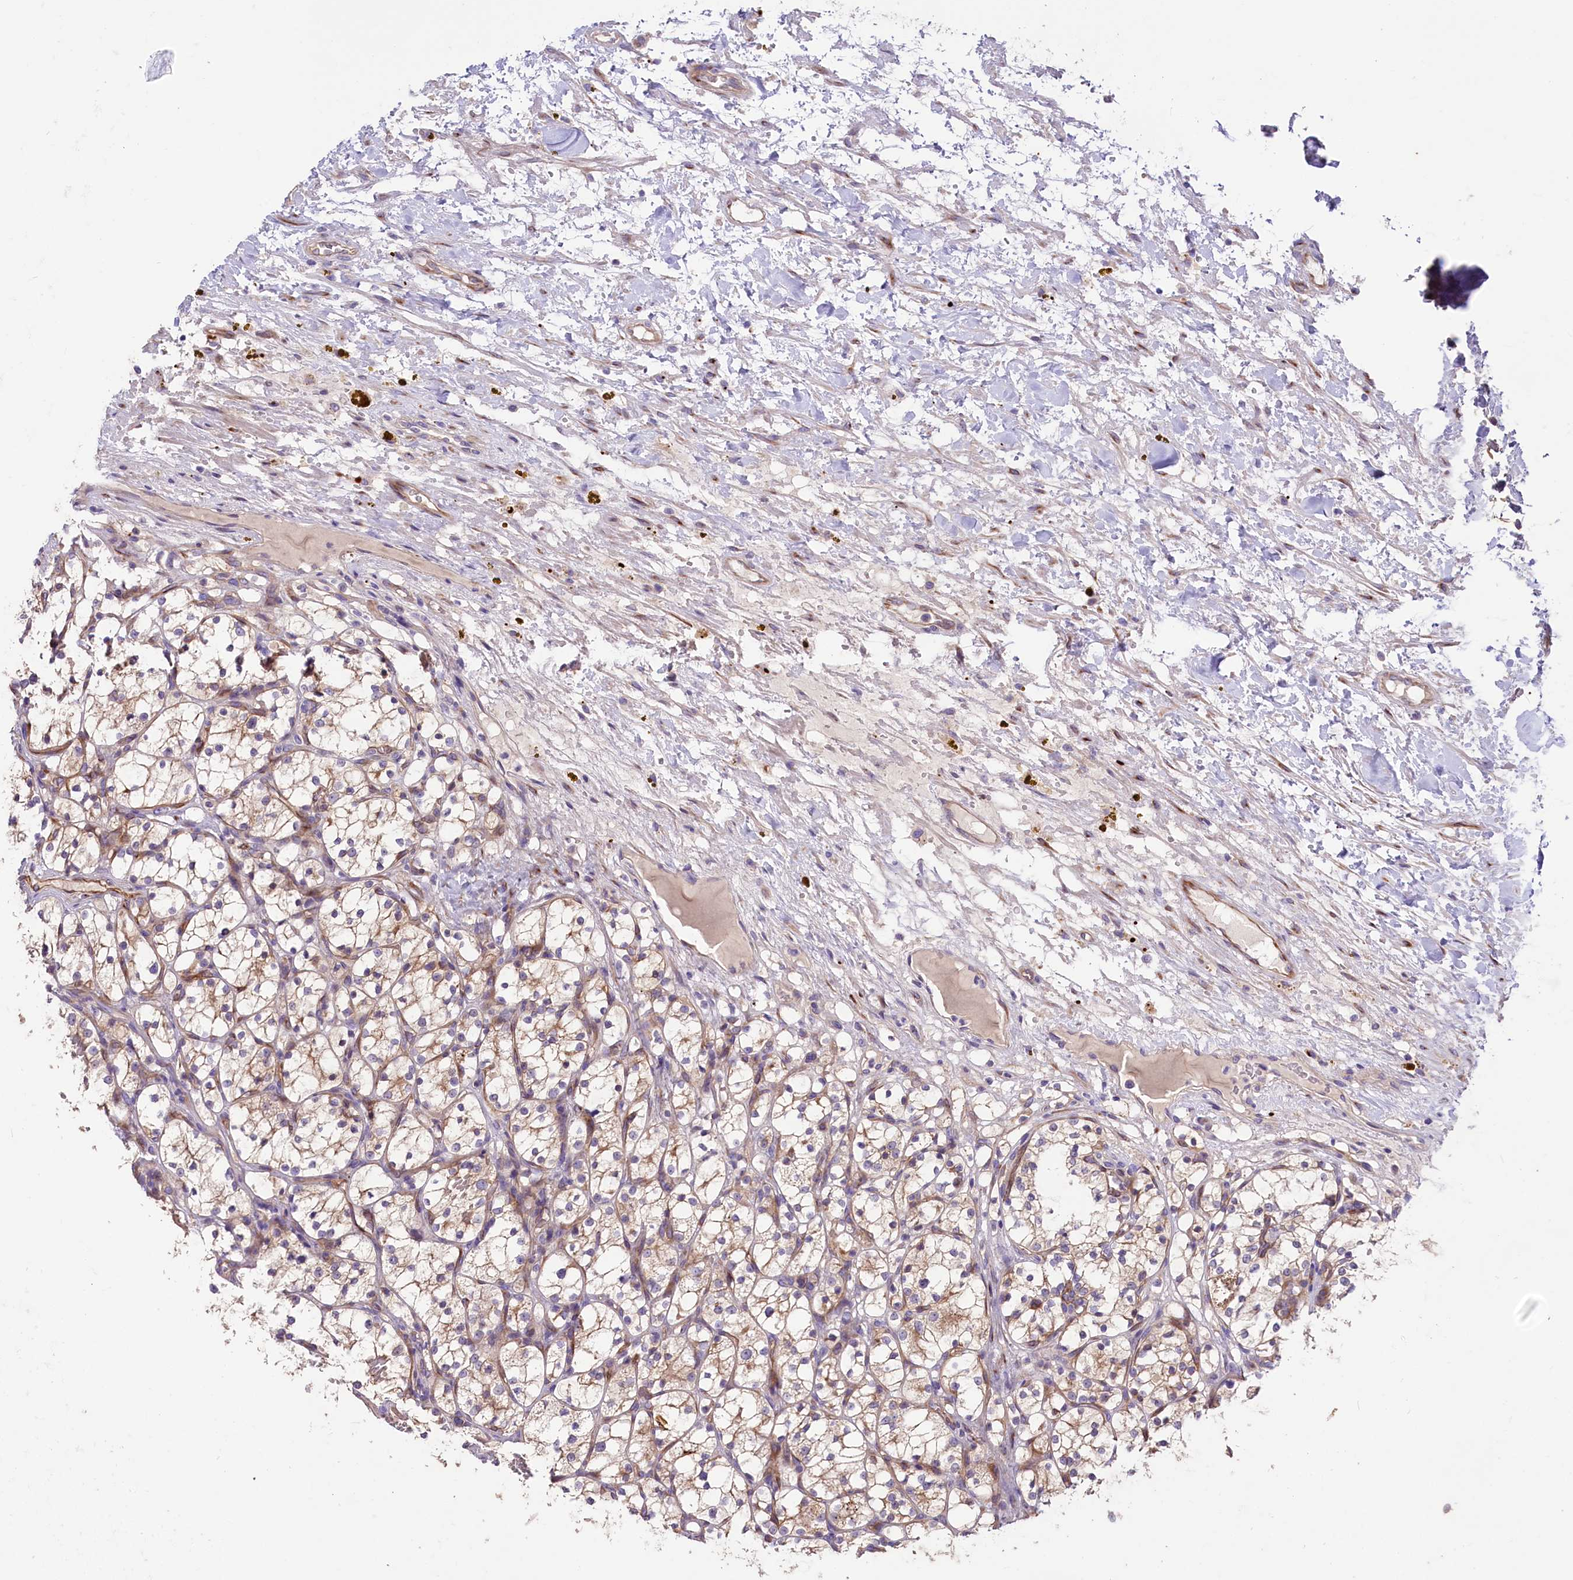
{"staining": {"intensity": "moderate", "quantity": "25%-75%", "location": "cytoplasmic/membranous"}, "tissue": "renal cancer", "cell_type": "Tumor cells", "image_type": "cancer", "snomed": [{"axis": "morphology", "description": "Adenocarcinoma, NOS"}, {"axis": "topography", "description": "Kidney"}], "caption": "Protein staining of renal adenocarcinoma tissue reveals moderate cytoplasmic/membranous expression in approximately 25%-75% of tumor cells.", "gene": "CD99L2", "patient": {"sex": "female", "age": 69}}